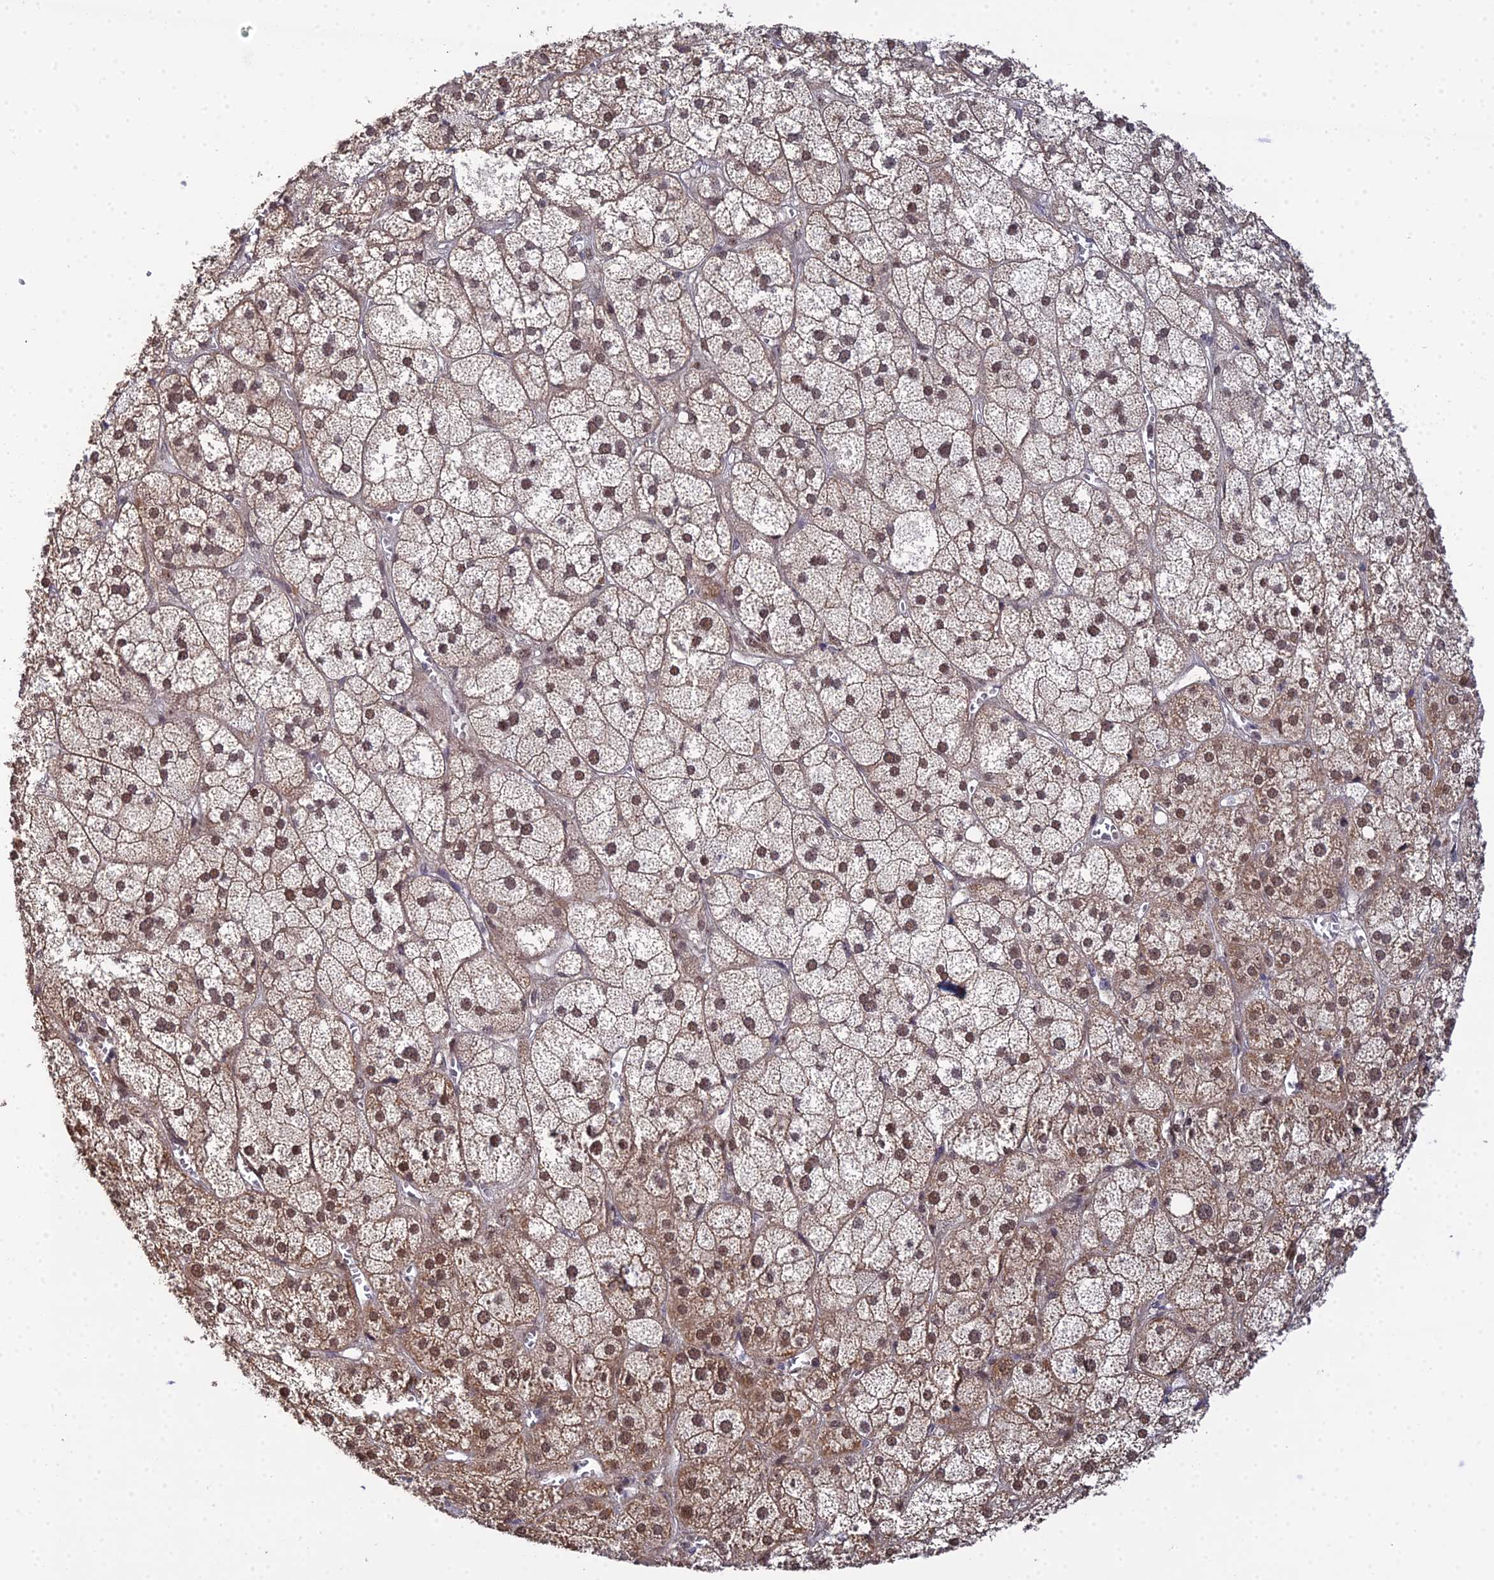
{"staining": {"intensity": "moderate", "quantity": "25%-75%", "location": "cytoplasmic/membranous,nuclear"}, "tissue": "adrenal gland", "cell_type": "Glandular cells", "image_type": "normal", "snomed": [{"axis": "morphology", "description": "Normal tissue, NOS"}, {"axis": "topography", "description": "Adrenal gland"}], "caption": "Immunohistochemistry image of benign adrenal gland: human adrenal gland stained using immunohistochemistry reveals medium levels of moderate protein expression localized specifically in the cytoplasmic/membranous,nuclear of glandular cells, appearing as a cytoplasmic/membranous,nuclear brown color.", "gene": "BIVM", "patient": {"sex": "female", "age": 61}}